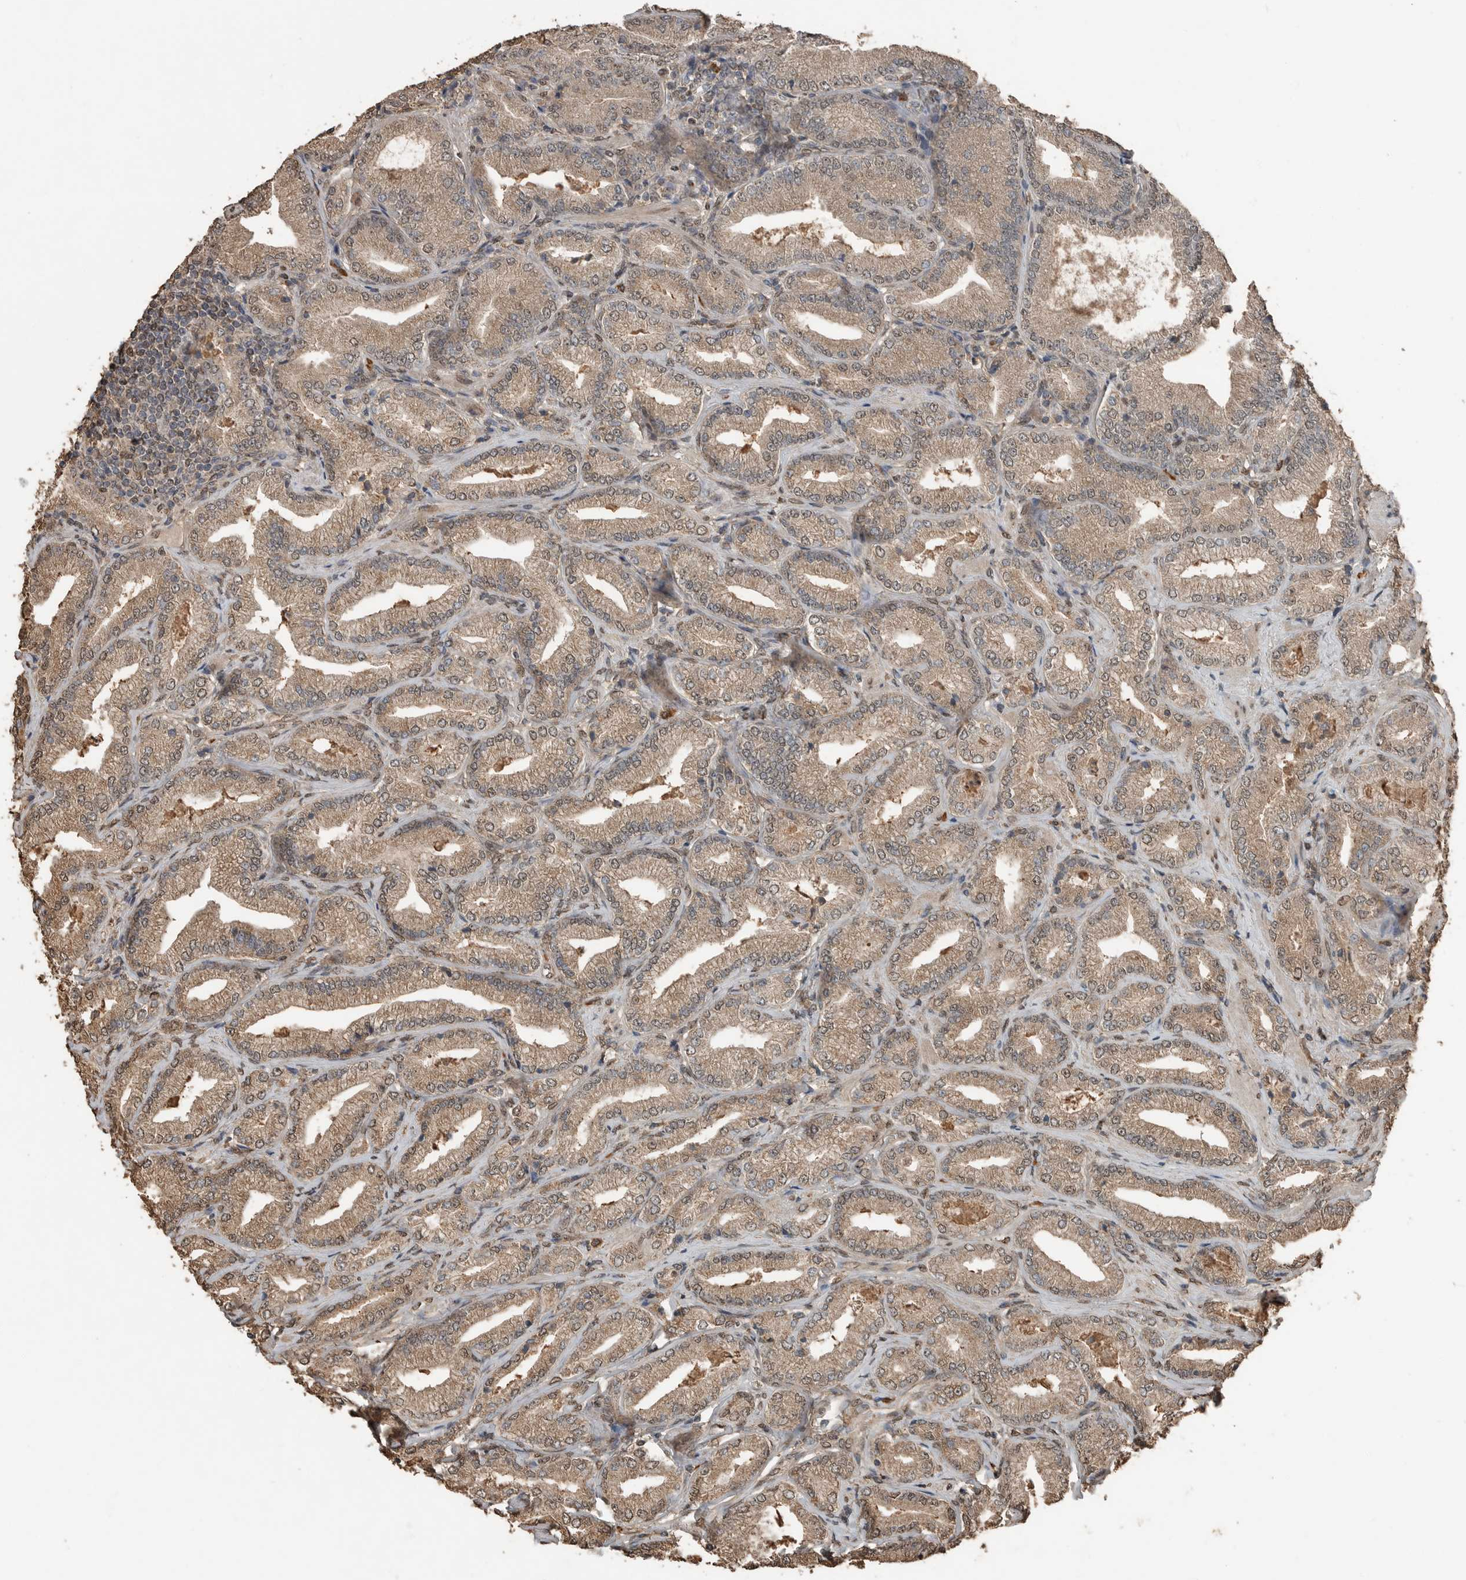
{"staining": {"intensity": "moderate", "quantity": ">75%", "location": "cytoplasmic/membranous,nuclear"}, "tissue": "prostate cancer", "cell_type": "Tumor cells", "image_type": "cancer", "snomed": [{"axis": "morphology", "description": "Adenocarcinoma, Low grade"}, {"axis": "topography", "description": "Prostate"}], "caption": "Immunohistochemical staining of human prostate low-grade adenocarcinoma demonstrates medium levels of moderate cytoplasmic/membranous and nuclear expression in about >75% of tumor cells.", "gene": "BLZF1", "patient": {"sex": "male", "age": 62}}